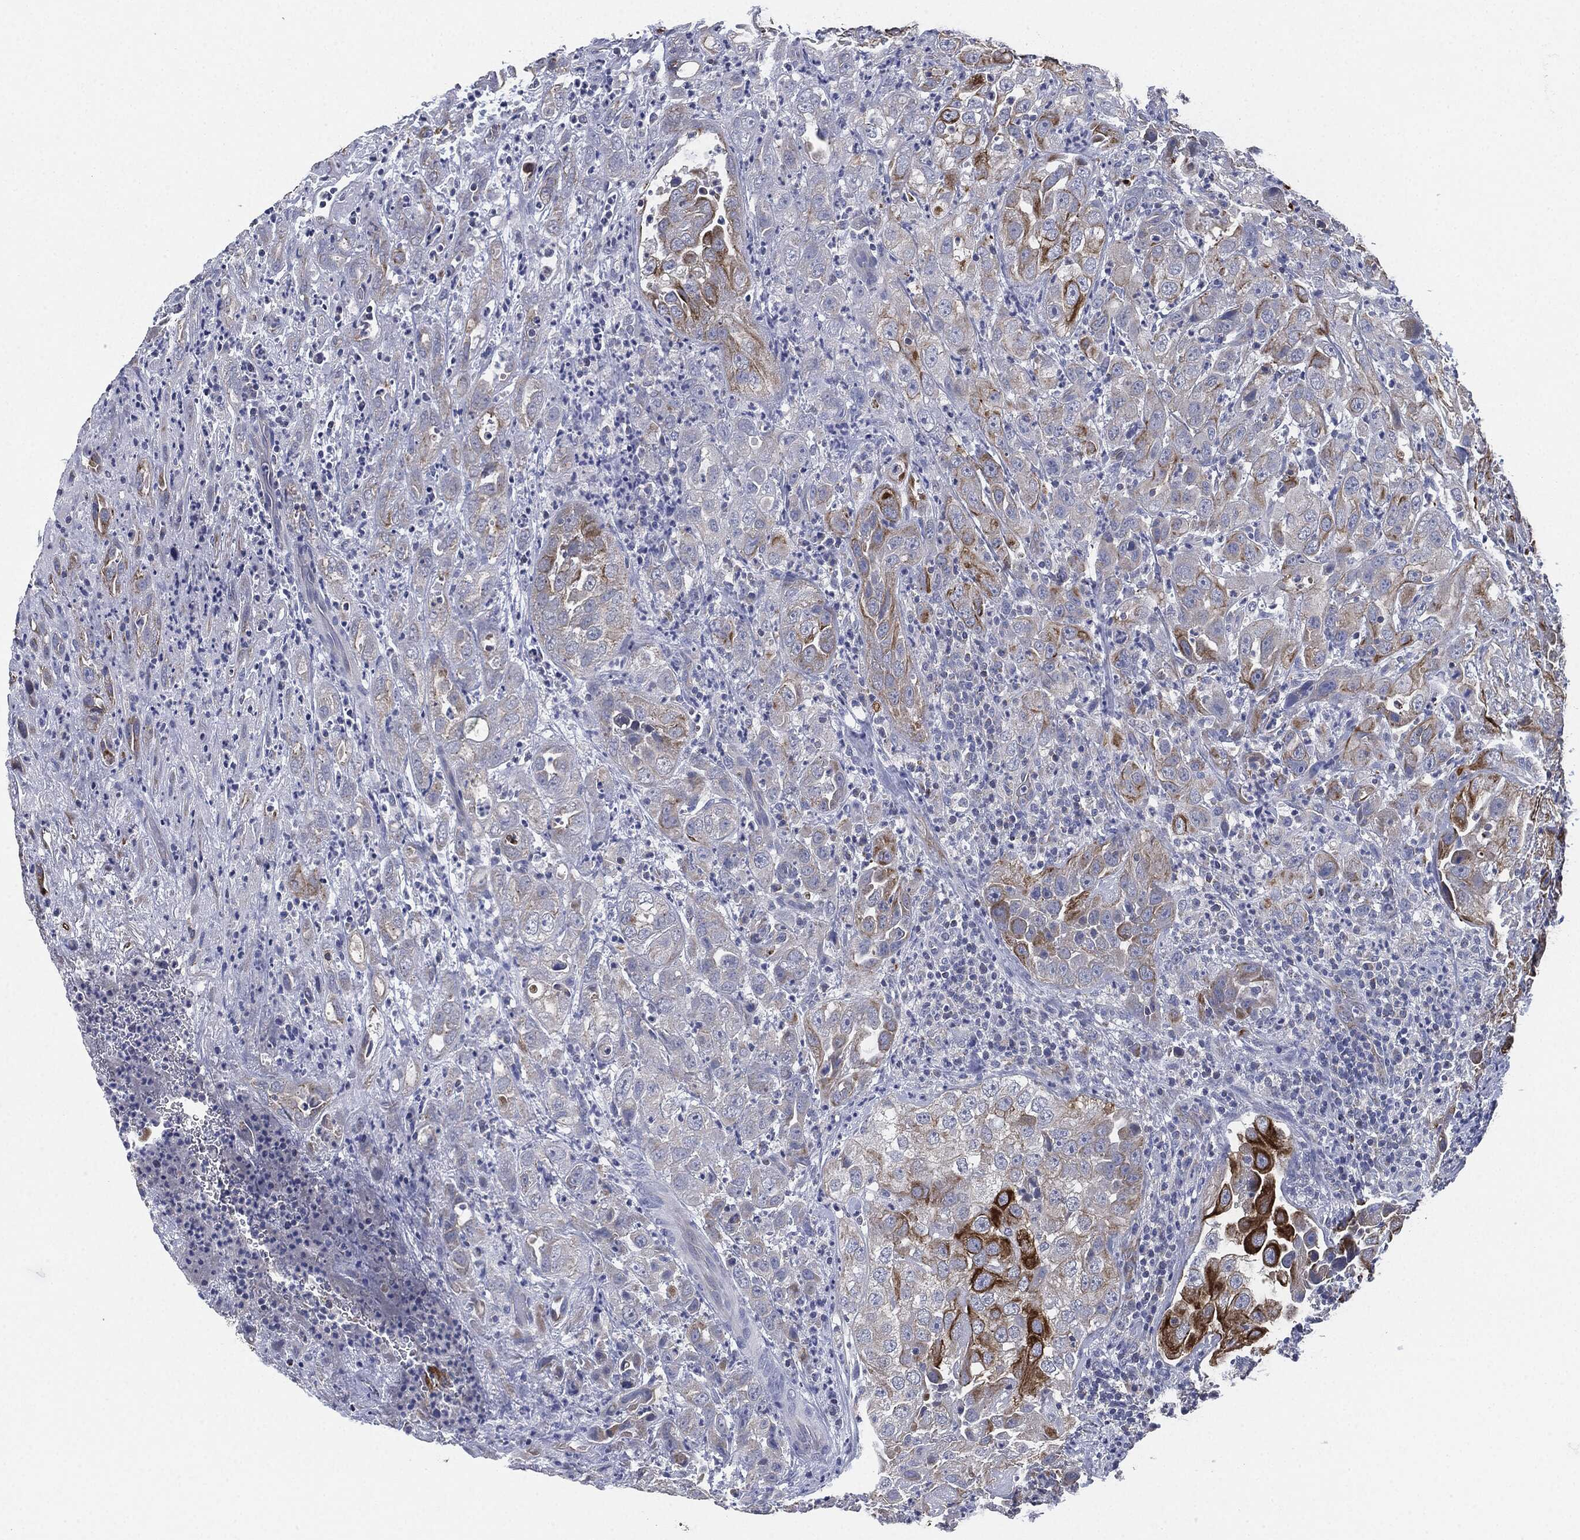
{"staining": {"intensity": "strong", "quantity": "25%-75%", "location": "cytoplasmic/membranous"}, "tissue": "urothelial cancer", "cell_type": "Tumor cells", "image_type": "cancer", "snomed": [{"axis": "morphology", "description": "Urothelial carcinoma, High grade"}, {"axis": "topography", "description": "Urinary bladder"}], "caption": "High-magnification brightfield microscopy of urothelial carcinoma (high-grade) stained with DAB (brown) and counterstained with hematoxylin (blue). tumor cells exhibit strong cytoplasmic/membranous staining is seen in approximately25%-75% of cells. Using DAB (3,3'-diaminobenzidine) (brown) and hematoxylin (blue) stains, captured at high magnification using brightfield microscopy.", "gene": "SHROOM2", "patient": {"sex": "female", "age": 41}}